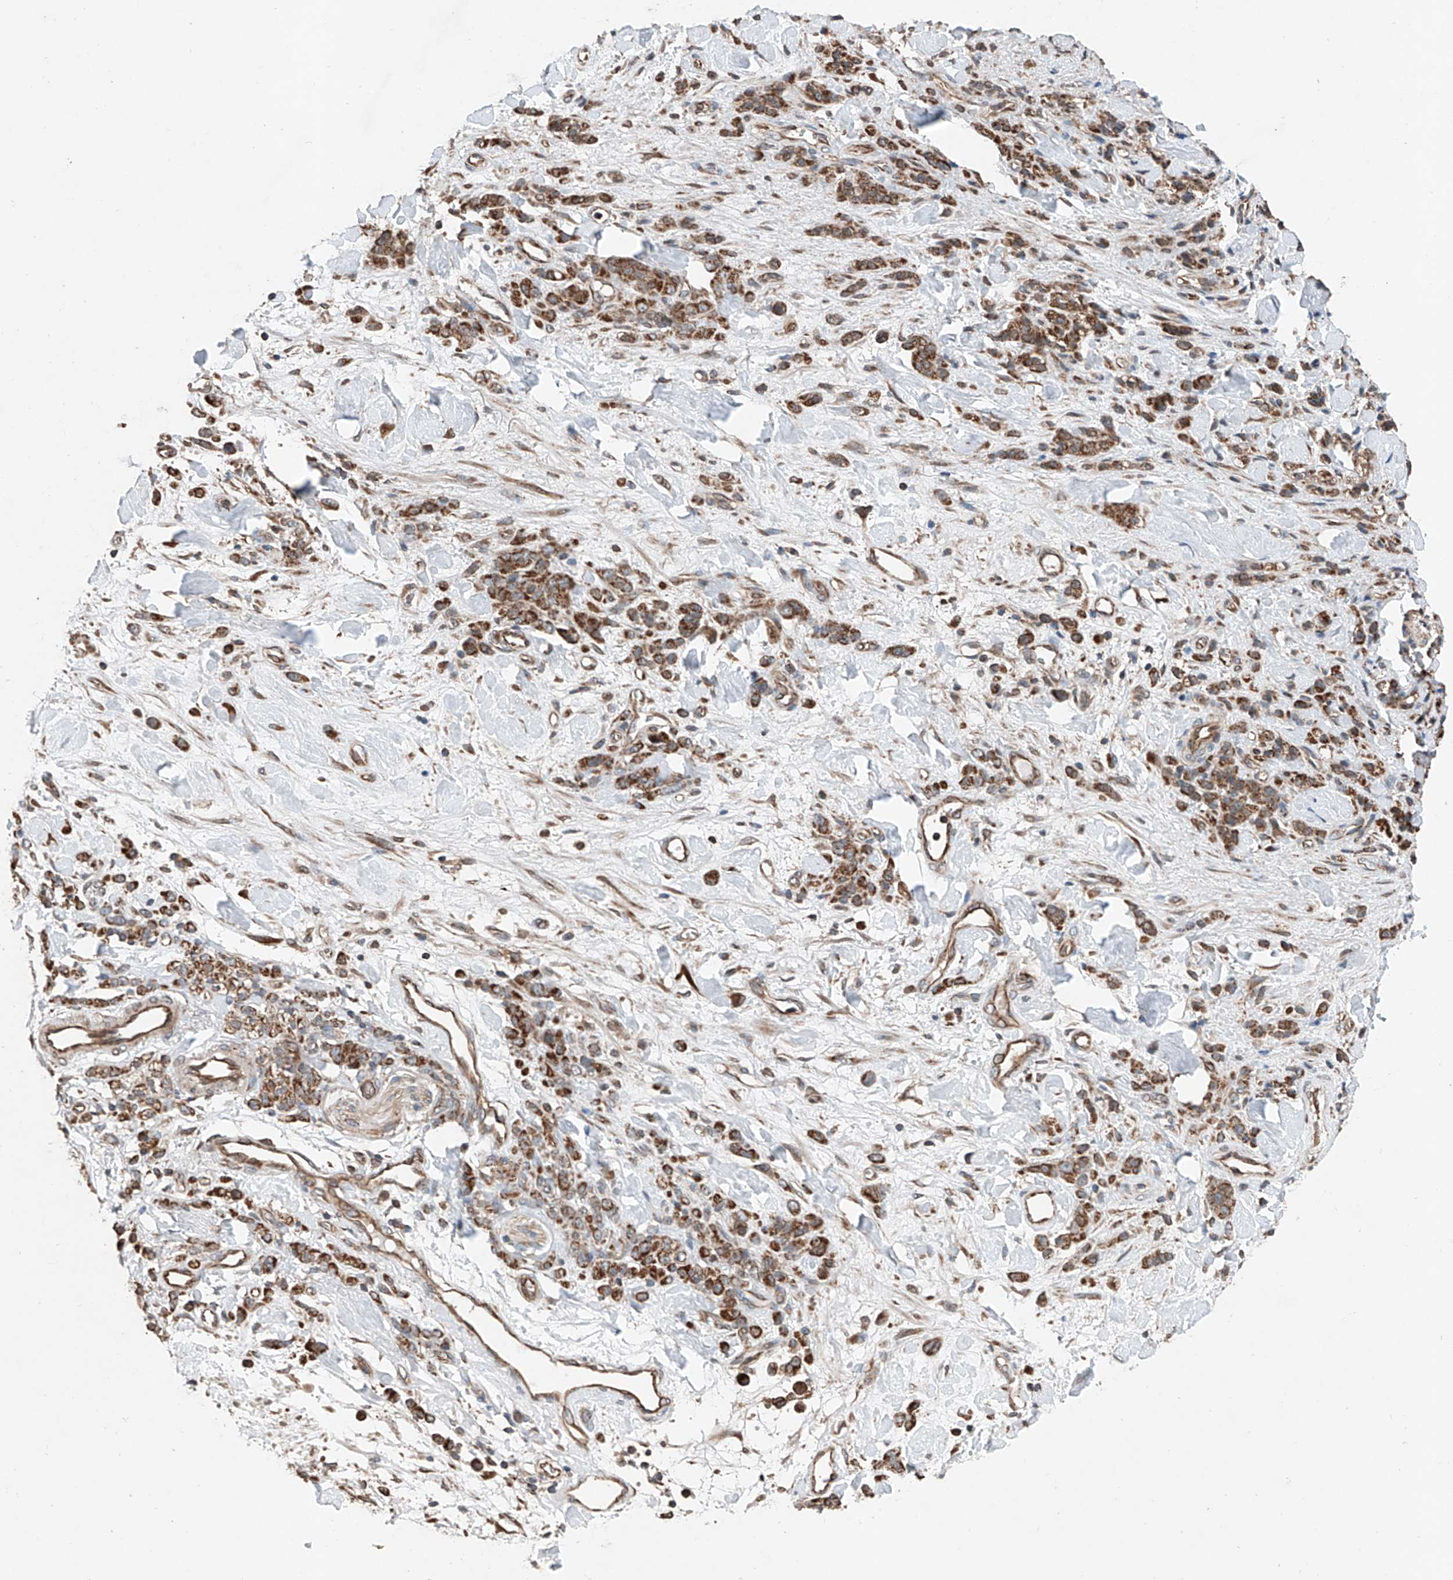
{"staining": {"intensity": "strong", "quantity": ">75%", "location": "cytoplasmic/membranous"}, "tissue": "stomach cancer", "cell_type": "Tumor cells", "image_type": "cancer", "snomed": [{"axis": "morphology", "description": "Normal tissue, NOS"}, {"axis": "morphology", "description": "Adenocarcinoma, NOS"}, {"axis": "topography", "description": "Stomach"}], "caption": "Strong cytoplasmic/membranous staining for a protein is identified in about >75% of tumor cells of stomach cancer using IHC.", "gene": "AP4B1", "patient": {"sex": "male", "age": 82}}